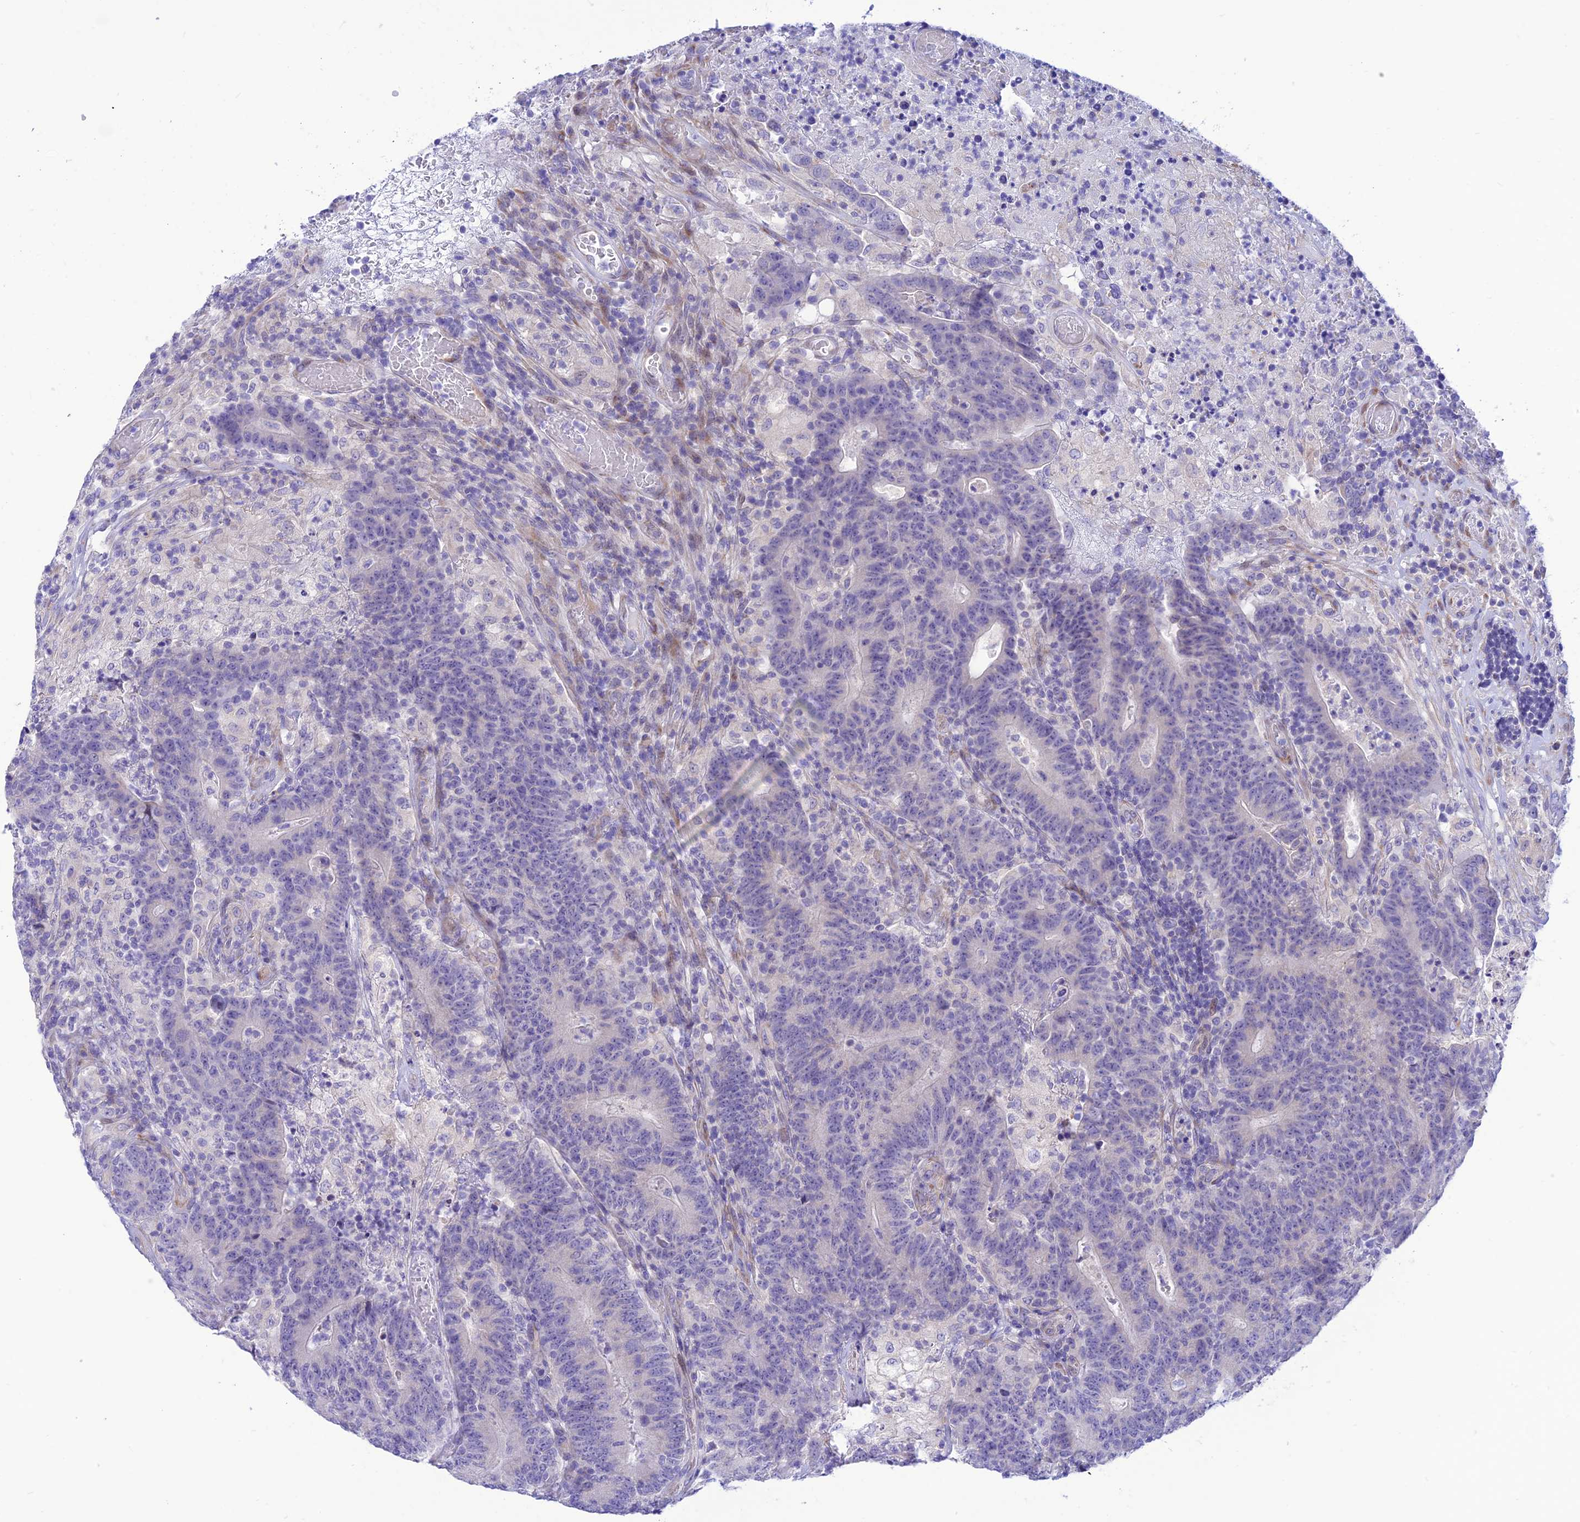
{"staining": {"intensity": "negative", "quantity": "none", "location": "none"}, "tissue": "colorectal cancer", "cell_type": "Tumor cells", "image_type": "cancer", "snomed": [{"axis": "morphology", "description": "Adenocarcinoma, NOS"}, {"axis": "topography", "description": "Colon"}], "caption": "Tumor cells show no significant staining in adenocarcinoma (colorectal).", "gene": "FAM186B", "patient": {"sex": "female", "age": 75}}